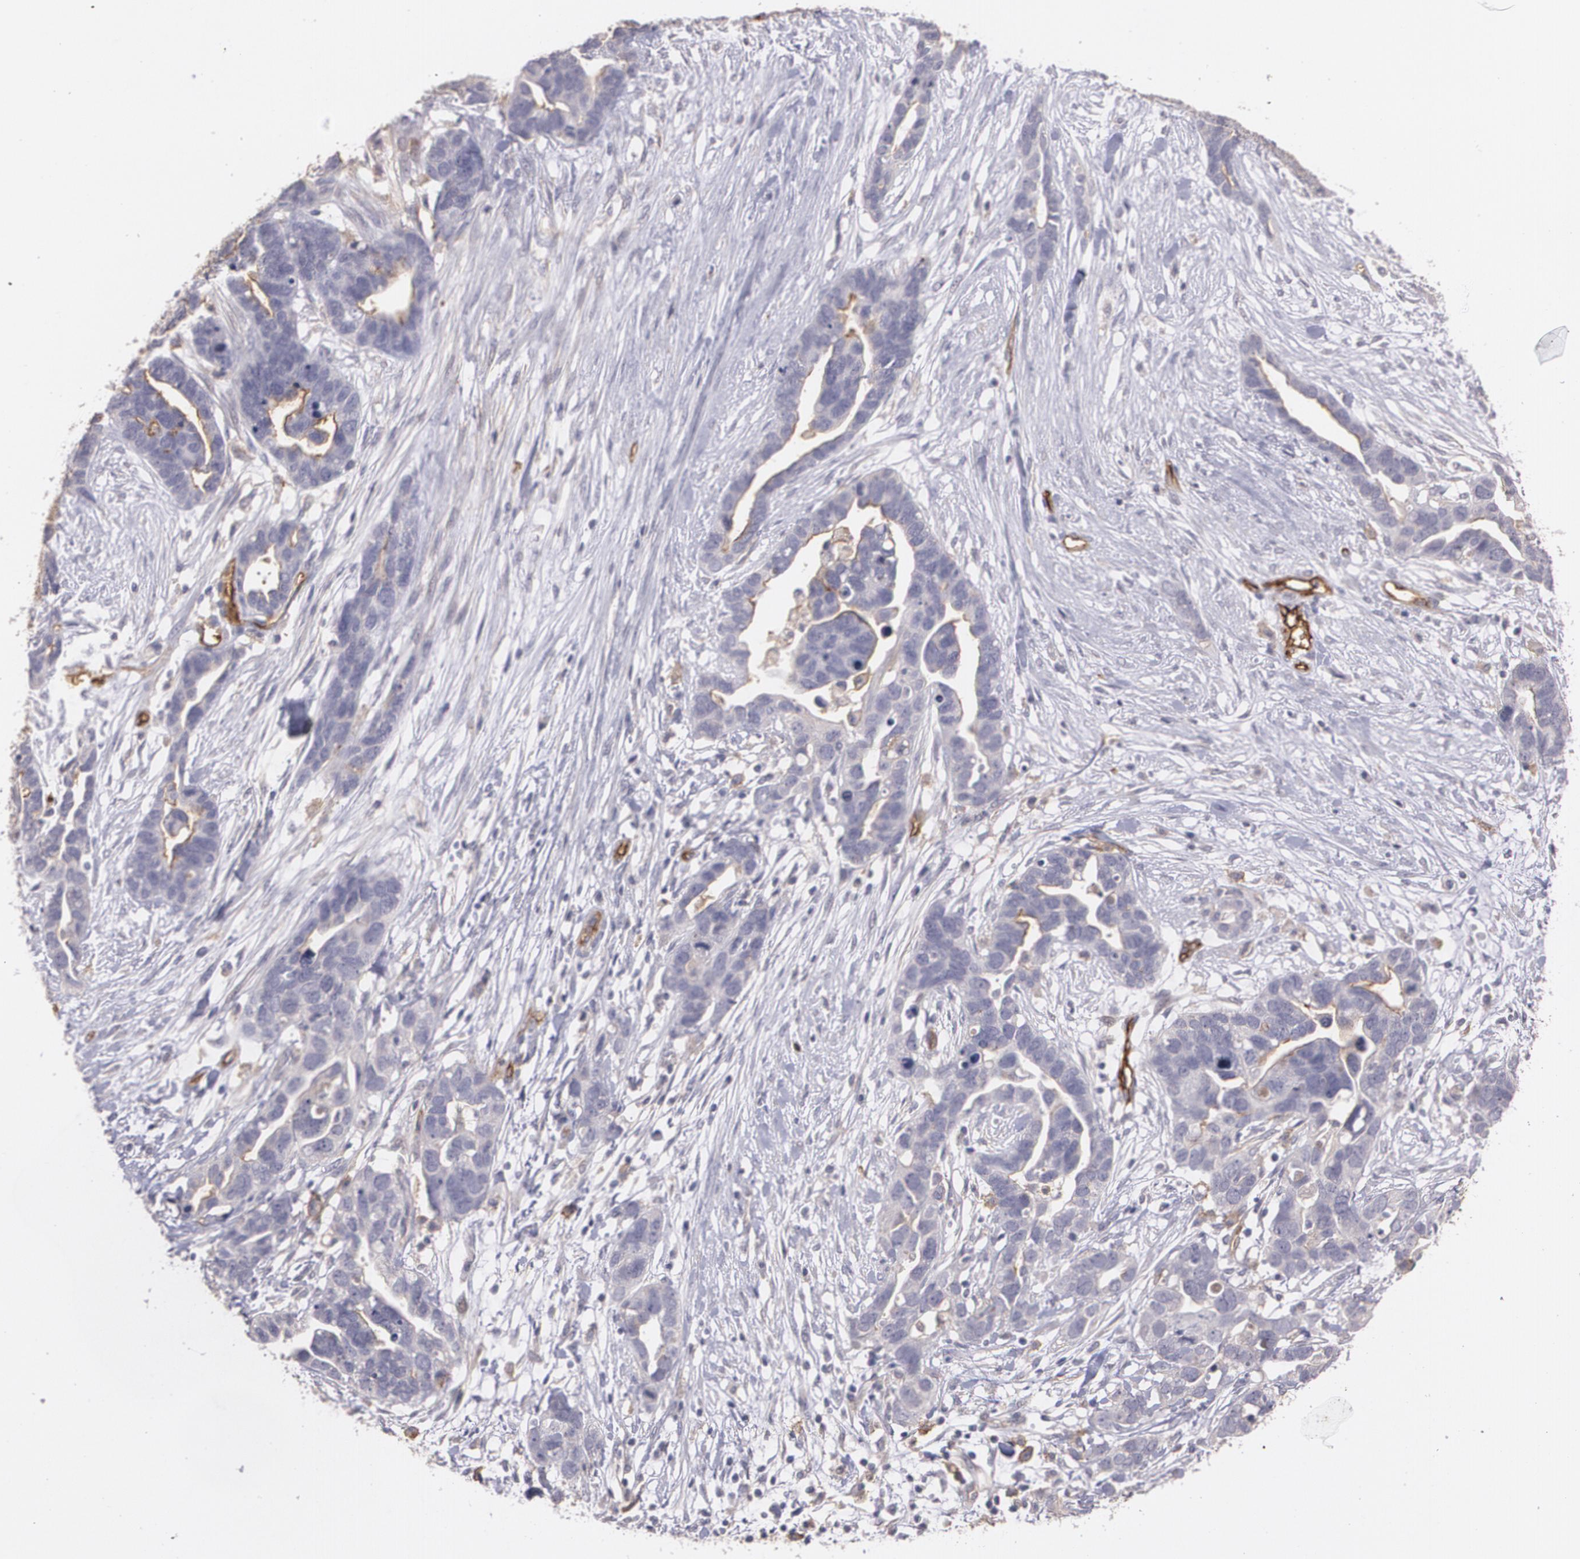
{"staining": {"intensity": "negative", "quantity": "none", "location": "none"}, "tissue": "ovarian cancer", "cell_type": "Tumor cells", "image_type": "cancer", "snomed": [{"axis": "morphology", "description": "Cystadenocarcinoma, serous, NOS"}, {"axis": "topography", "description": "Ovary"}], "caption": "DAB (3,3'-diaminobenzidine) immunohistochemical staining of human serous cystadenocarcinoma (ovarian) reveals no significant staining in tumor cells.", "gene": "ACE", "patient": {"sex": "female", "age": 54}}